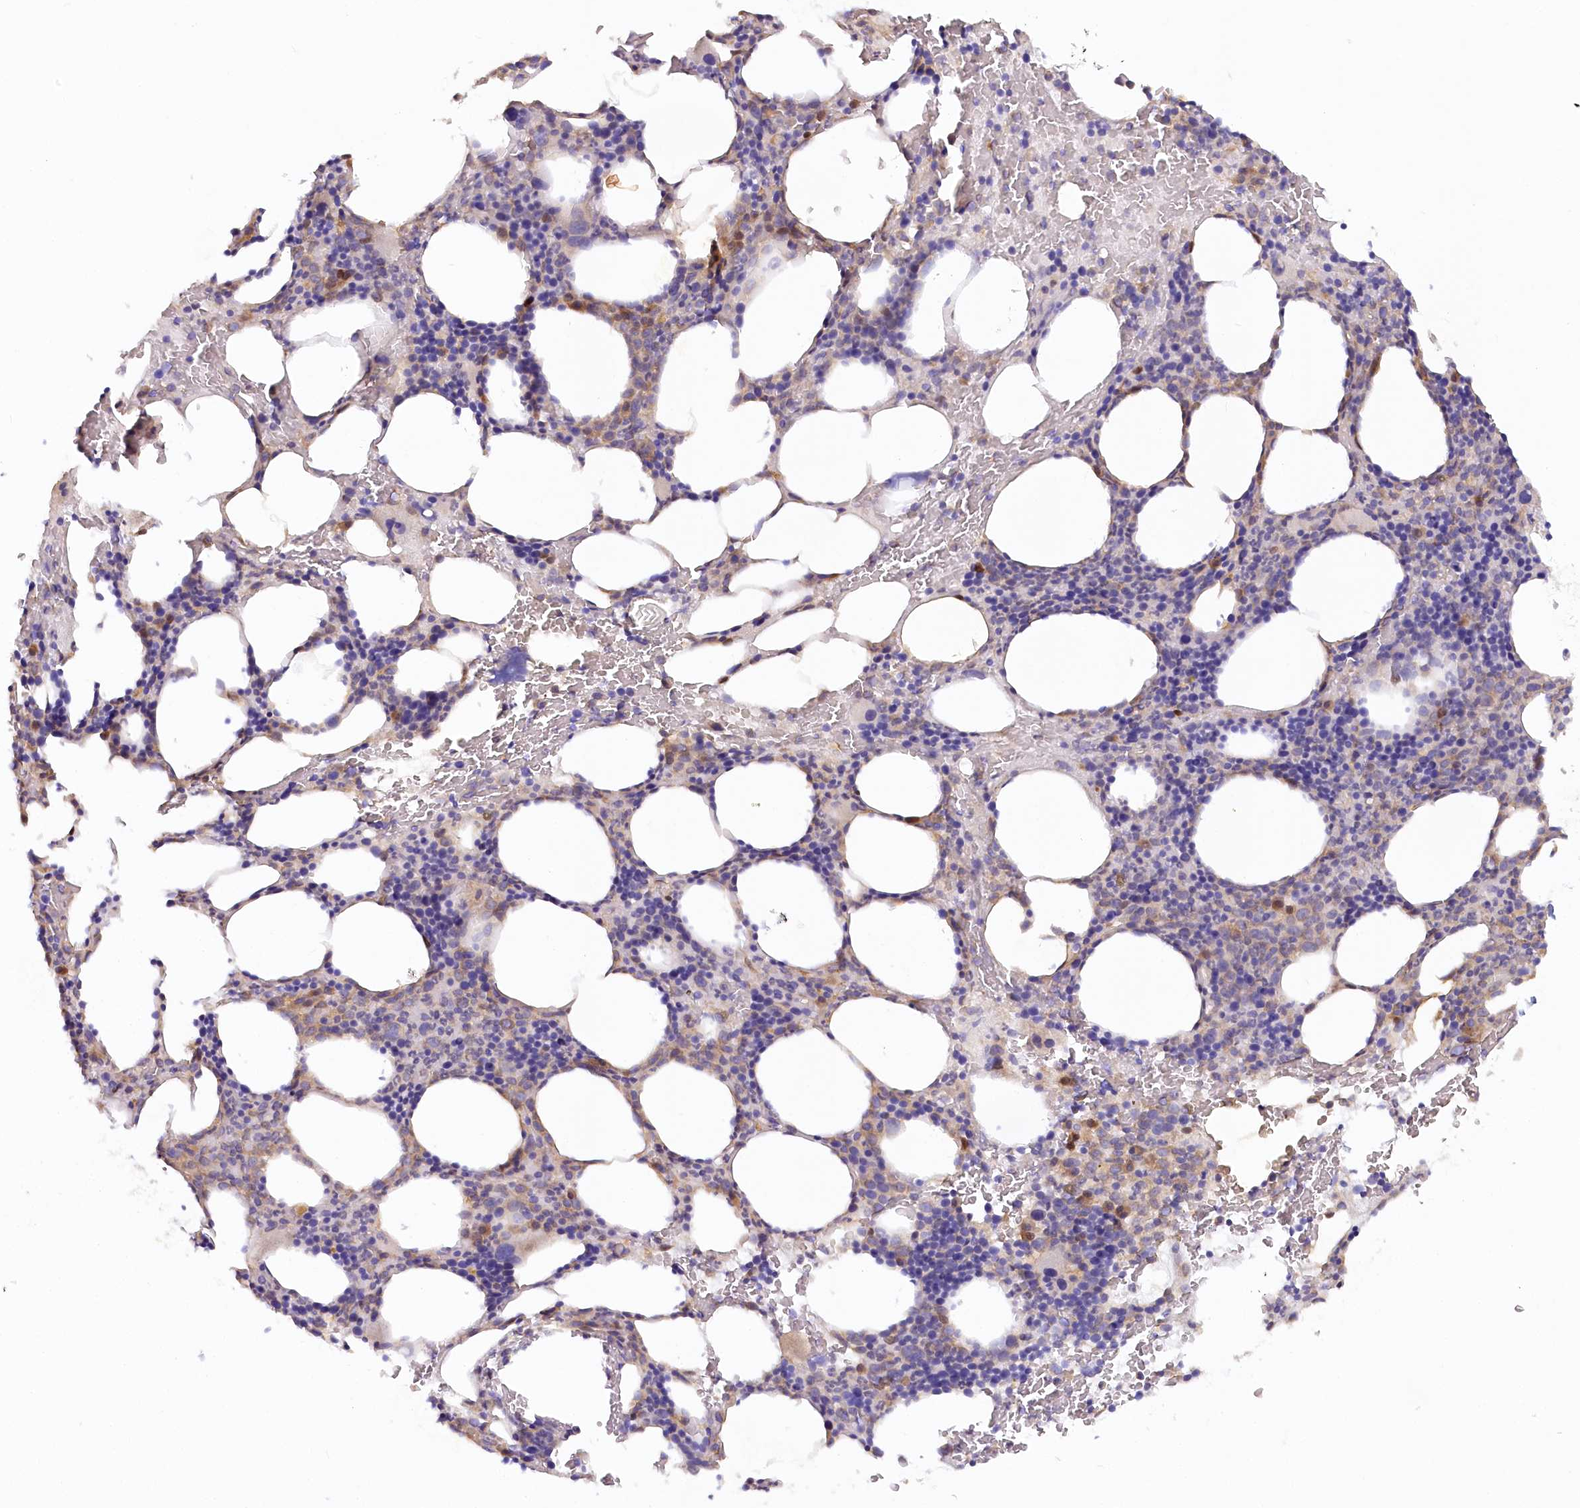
{"staining": {"intensity": "moderate", "quantity": "<25%", "location": "cytoplasmic/membranous"}, "tissue": "bone marrow", "cell_type": "Hematopoietic cells", "image_type": "normal", "snomed": [{"axis": "morphology", "description": "Normal tissue, NOS"}, {"axis": "topography", "description": "Bone marrow"}], "caption": "This image exhibits immunohistochemistry staining of normal bone marrow, with low moderate cytoplasmic/membranous positivity in about <25% of hematopoietic cells.", "gene": "PAIP2", "patient": {"sex": "male", "age": 62}}